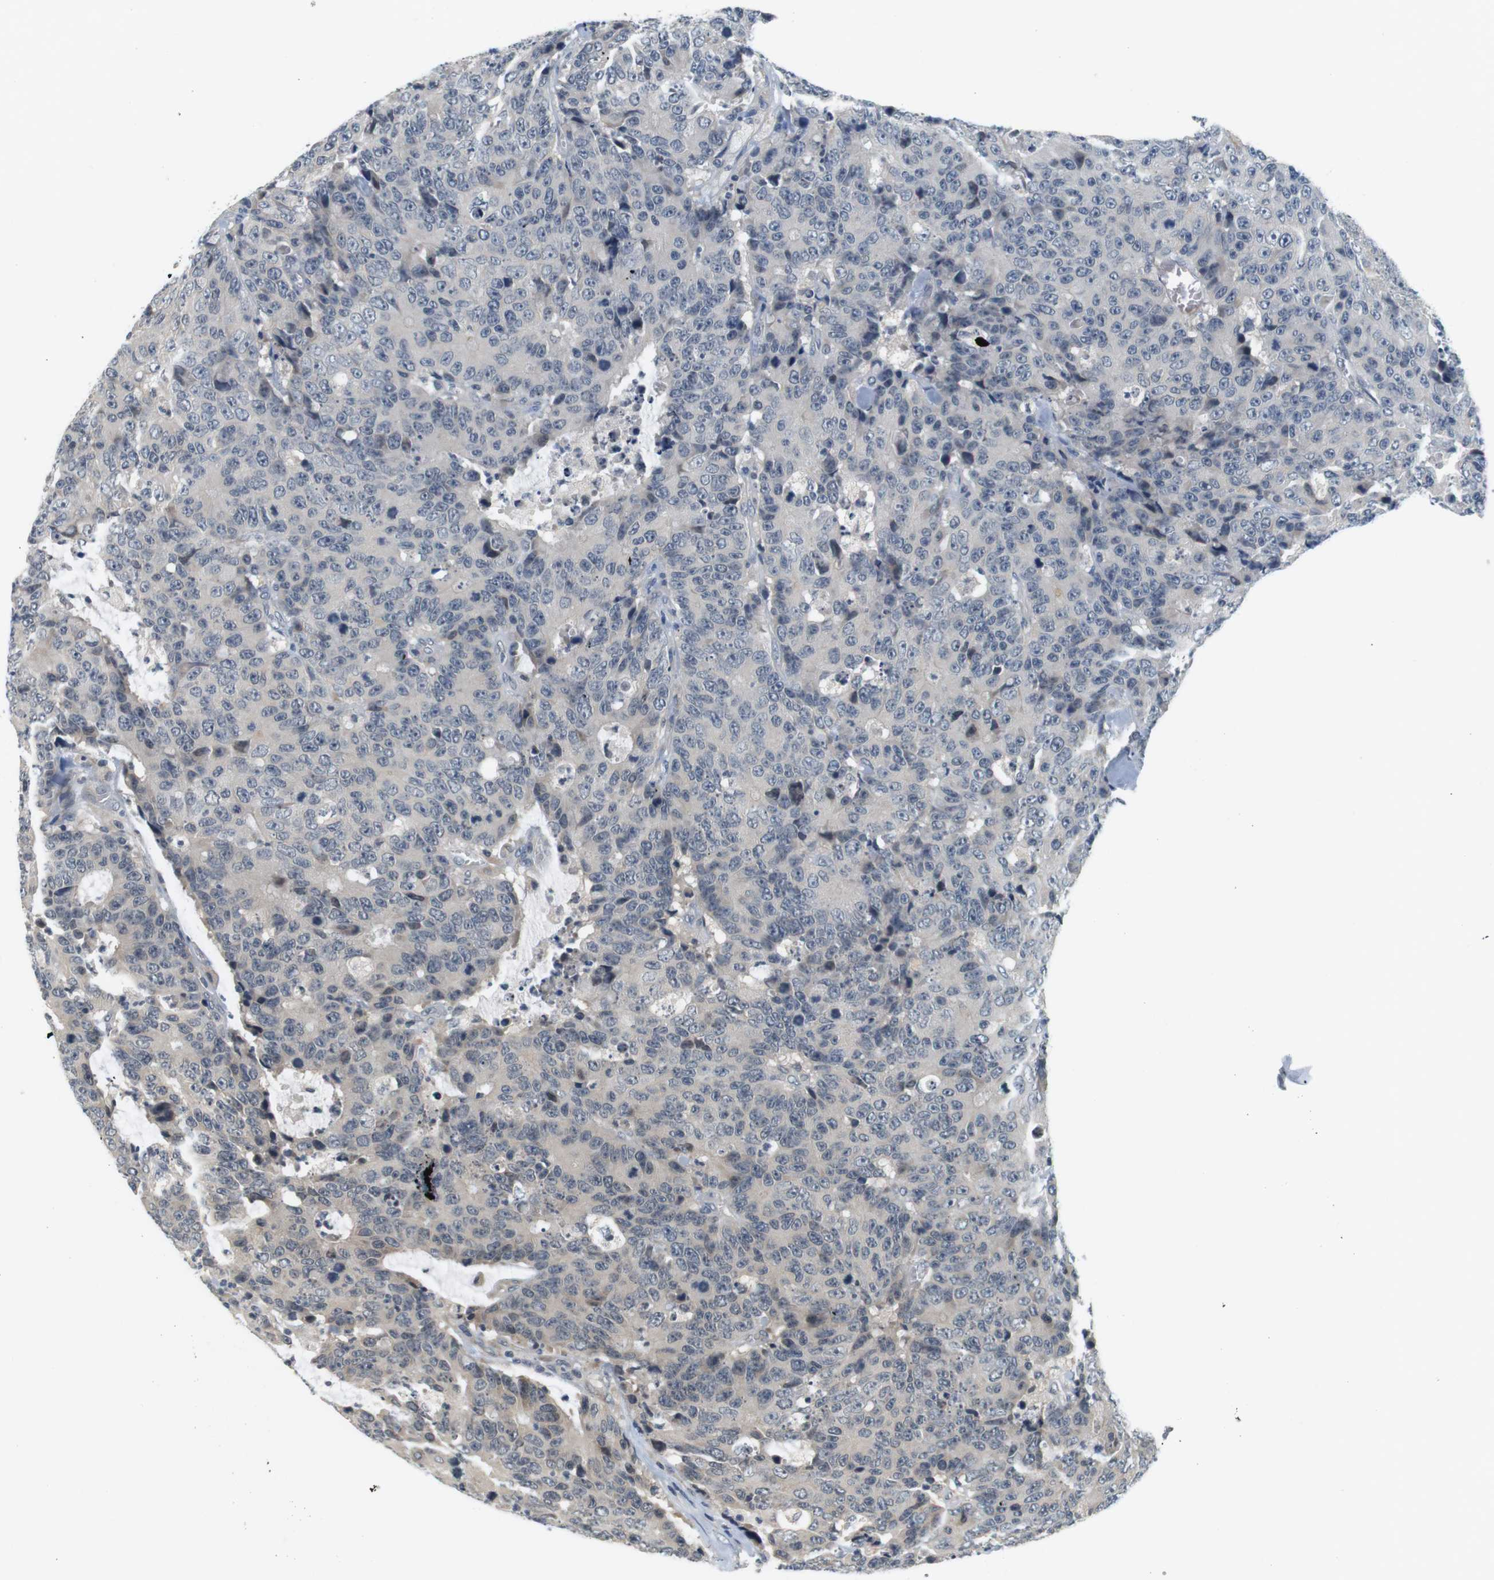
{"staining": {"intensity": "negative", "quantity": "none", "location": "none"}, "tissue": "colorectal cancer", "cell_type": "Tumor cells", "image_type": "cancer", "snomed": [{"axis": "morphology", "description": "Adenocarcinoma, NOS"}, {"axis": "topography", "description": "Colon"}], "caption": "The immunohistochemistry histopathology image has no significant expression in tumor cells of adenocarcinoma (colorectal) tissue. (DAB (3,3'-diaminobenzidine) immunohistochemistry, high magnification).", "gene": "WNT7A", "patient": {"sex": "female", "age": 86}}